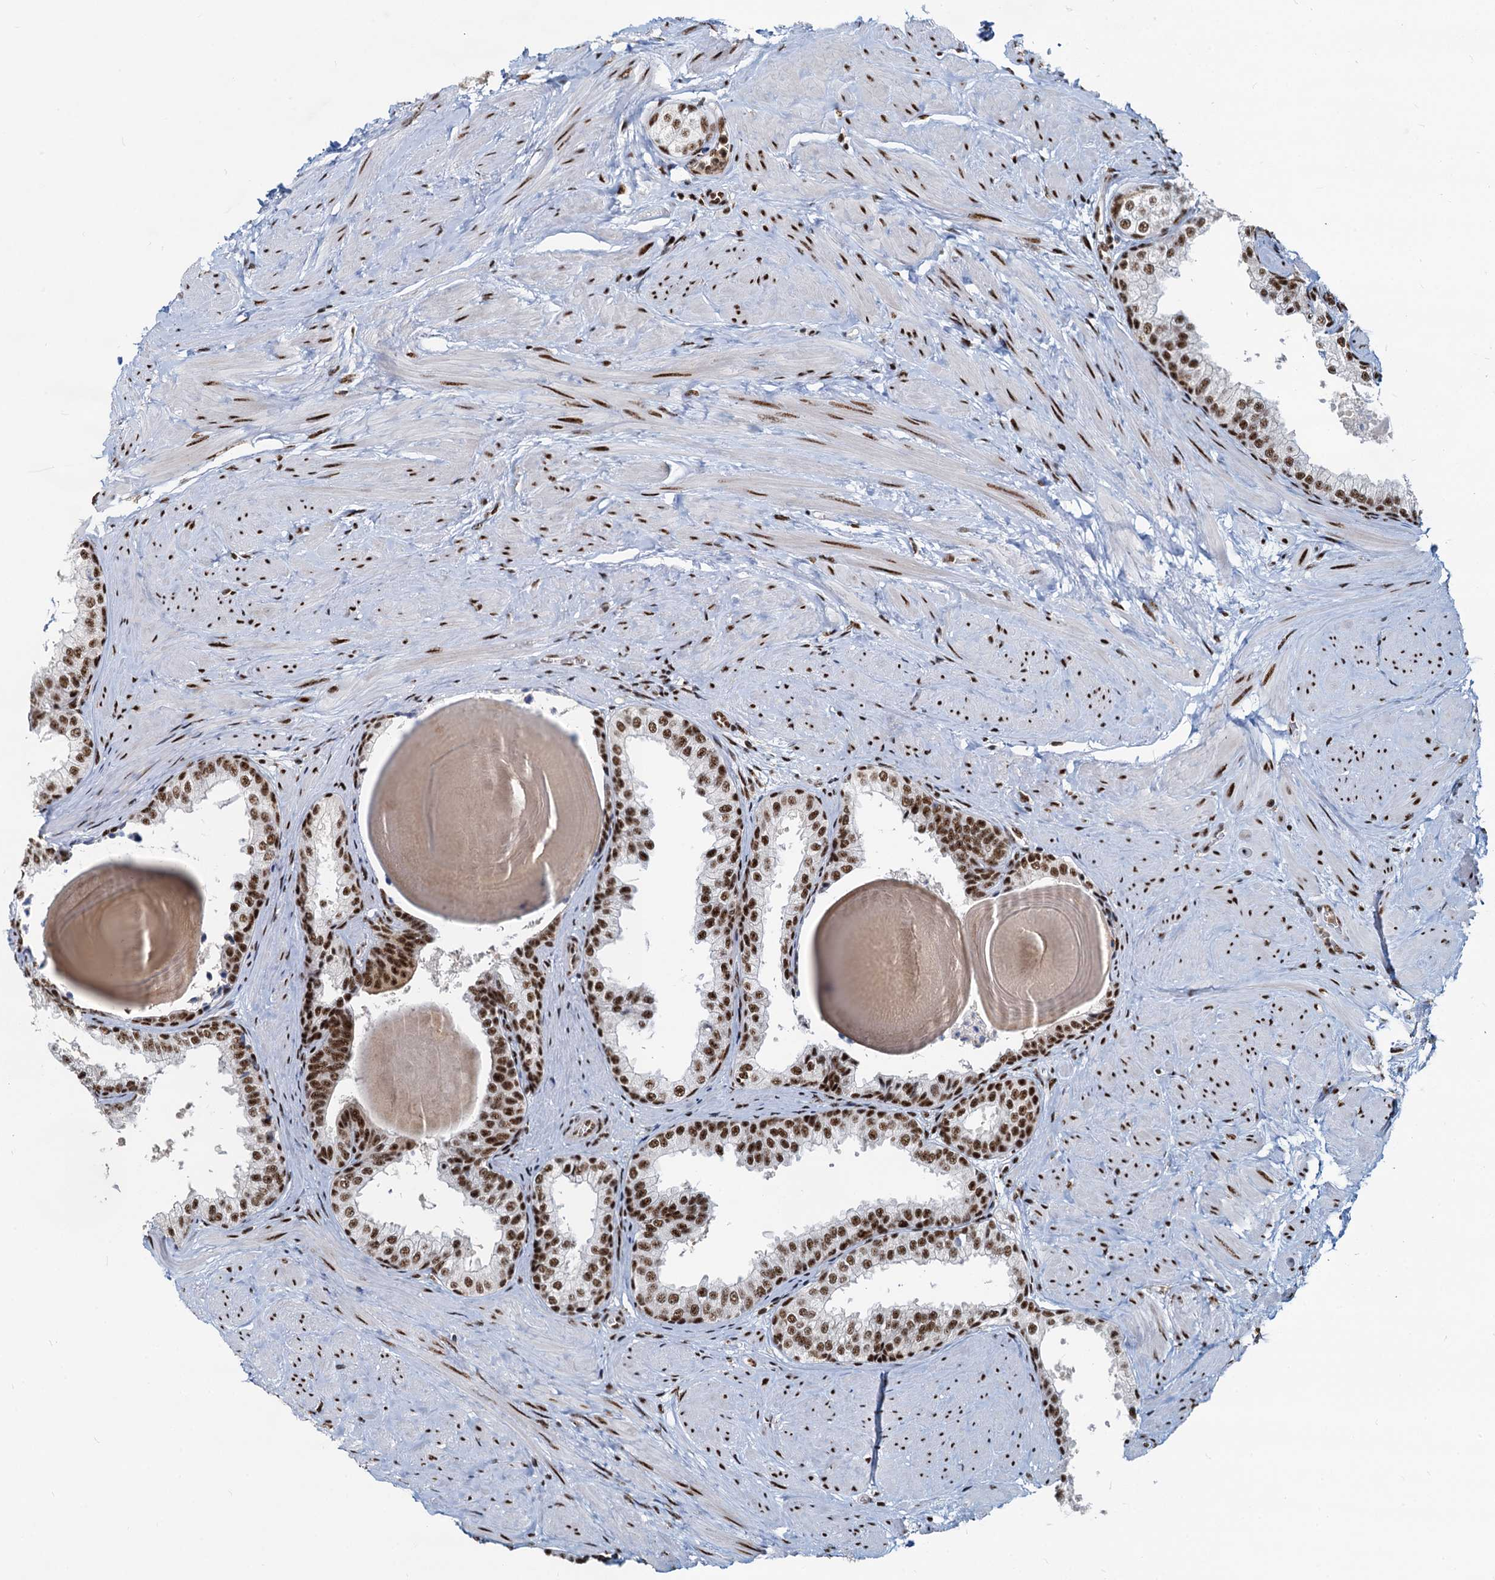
{"staining": {"intensity": "strong", "quantity": ">75%", "location": "nuclear"}, "tissue": "prostate", "cell_type": "Glandular cells", "image_type": "normal", "snomed": [{"axis": "morphology", "description": "Normal tissue, NOS"}, {"axis": "topography", "description": "Prostate"}], "caption": "Protein staining demonstrates strong nuclear positivity in about >75% of glandular cells in unremarkable prostate. (Brightfield microscopy of DAB IHC at high magnification).", "gene": "RBM26", "patient": {"sex": "male", "age": 48}}